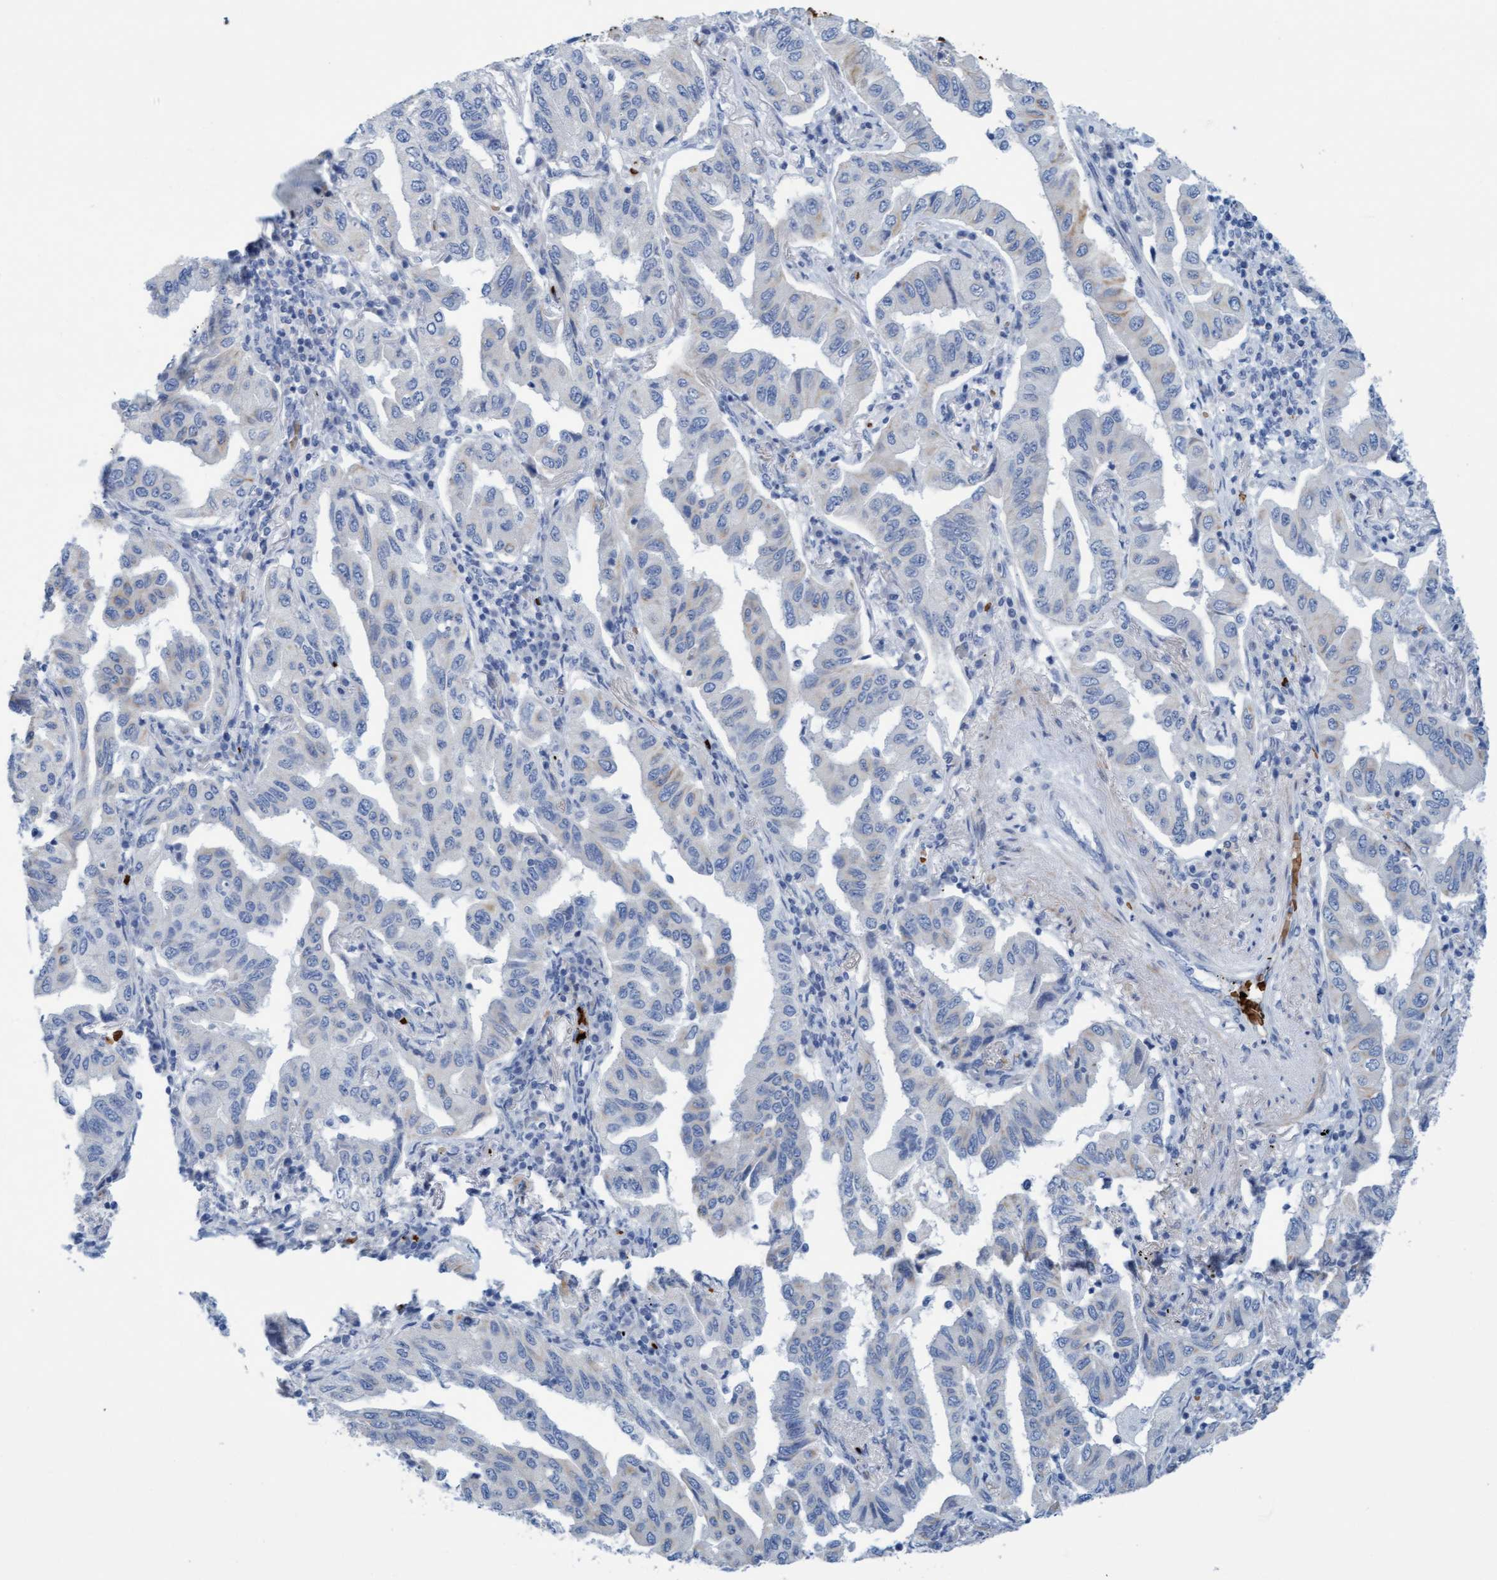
{"staining": {"intensity": "negative", "quantity": "none", "location": "none"}, "tissue": "lung cancer", "cell_type": "Tumor cells", "image_type": "cancer", "snomed": [{"axis": "morphology", "description": "Adenocarcinoma, NOS"}, {"axis": "topography", "description": "Lung"}], "caption": "IHC photomicrograph of lung cancer (adenocarcinoma) stained for a protein (brown), which reveals no expression in tumor cells. (Immunohistochemistry, brightfield microscopy, high magnification).", "gene": "P2RX5", "patient": {"sex": "female", "age": 65}}